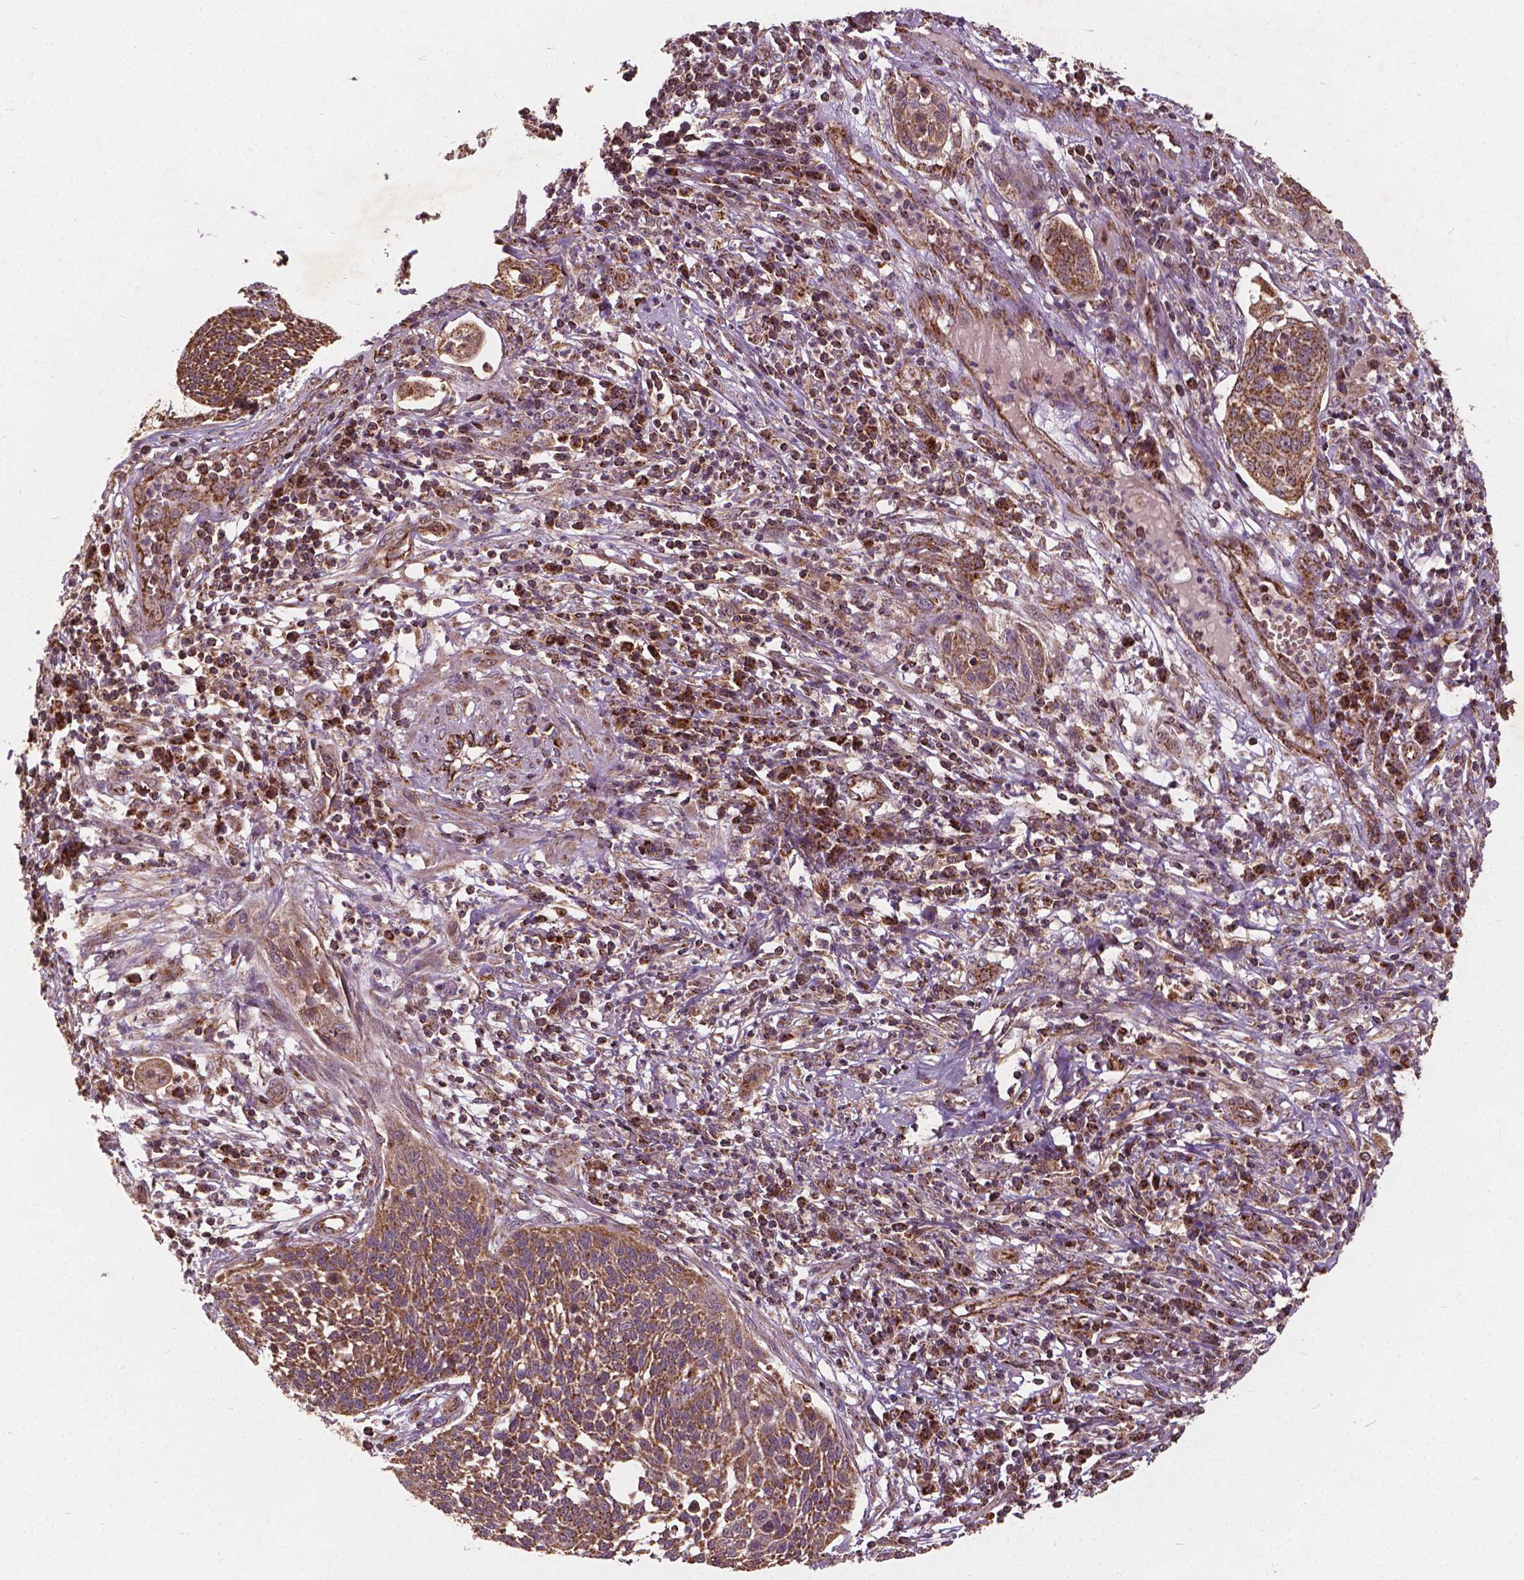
{"staining": {"intensity": "moderate", "quantity": ">75%", "location": "cytoplasmic/membranous"}, "tissue": "cervical cancer", "cell_type": "Tumor cells", "image_type": "cancer", "snomed": [{"axis": "morphology", "description": "Squamous cell carcinoma, NOS"}, {"axis": "topography", "description": "Cervix"}], "caption": "The micrograph exhibits staining of cervical cancer (squamous cell carcinoma), revealing moderate cytoplasmic/membranous protein staining (brown color) within tumor cells. (Stains: DAB (3,3'-diaminobenzidine) in brown, nuclei in blue, Microscopy: brightfield microscopy at high magnification).", "gene": "UBXN2A", "patient": {"sex": "female", "age": 34}}